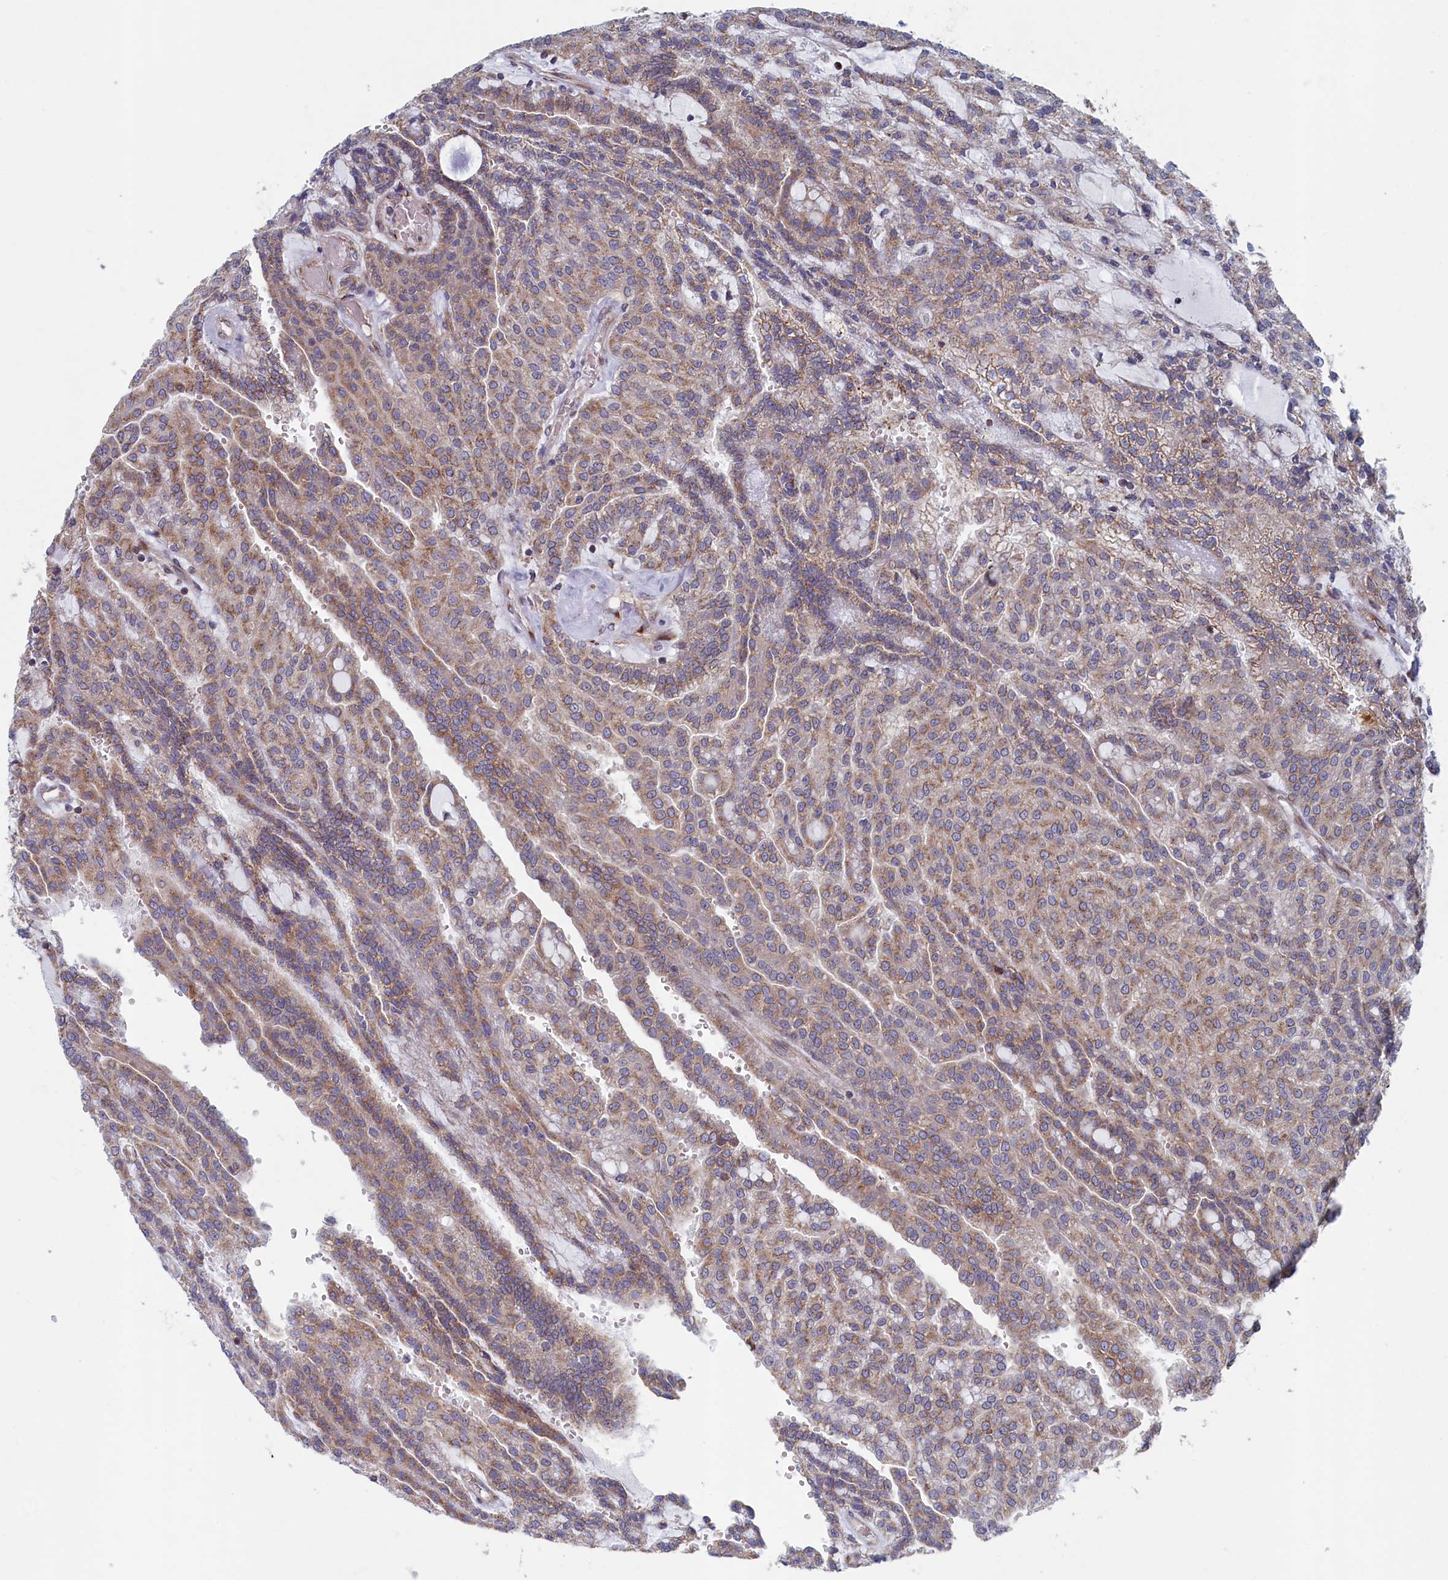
{"staining": {"intensity": "weak", "quantity": "25%-75%", "location": "cytoplasmic/membranous"}, "tissue": "renal cancer", "cell_type": "Tumor cells", "image_type": "cancer", "snomed": [{"axis": "morphology", "description": "Adenocarcinoma, NOS"}, {"axis": "topography", "description": "Kidney"}], "caption": "DAB immunohistochemical staining of human renal cancer (adenocarcinoma) reveals weak cytoplasmic/membranous protein staining in about 25%-75% of tumor cells.", "gene": "MTFMT", "patient": {"sex": "male", "age": 63}}